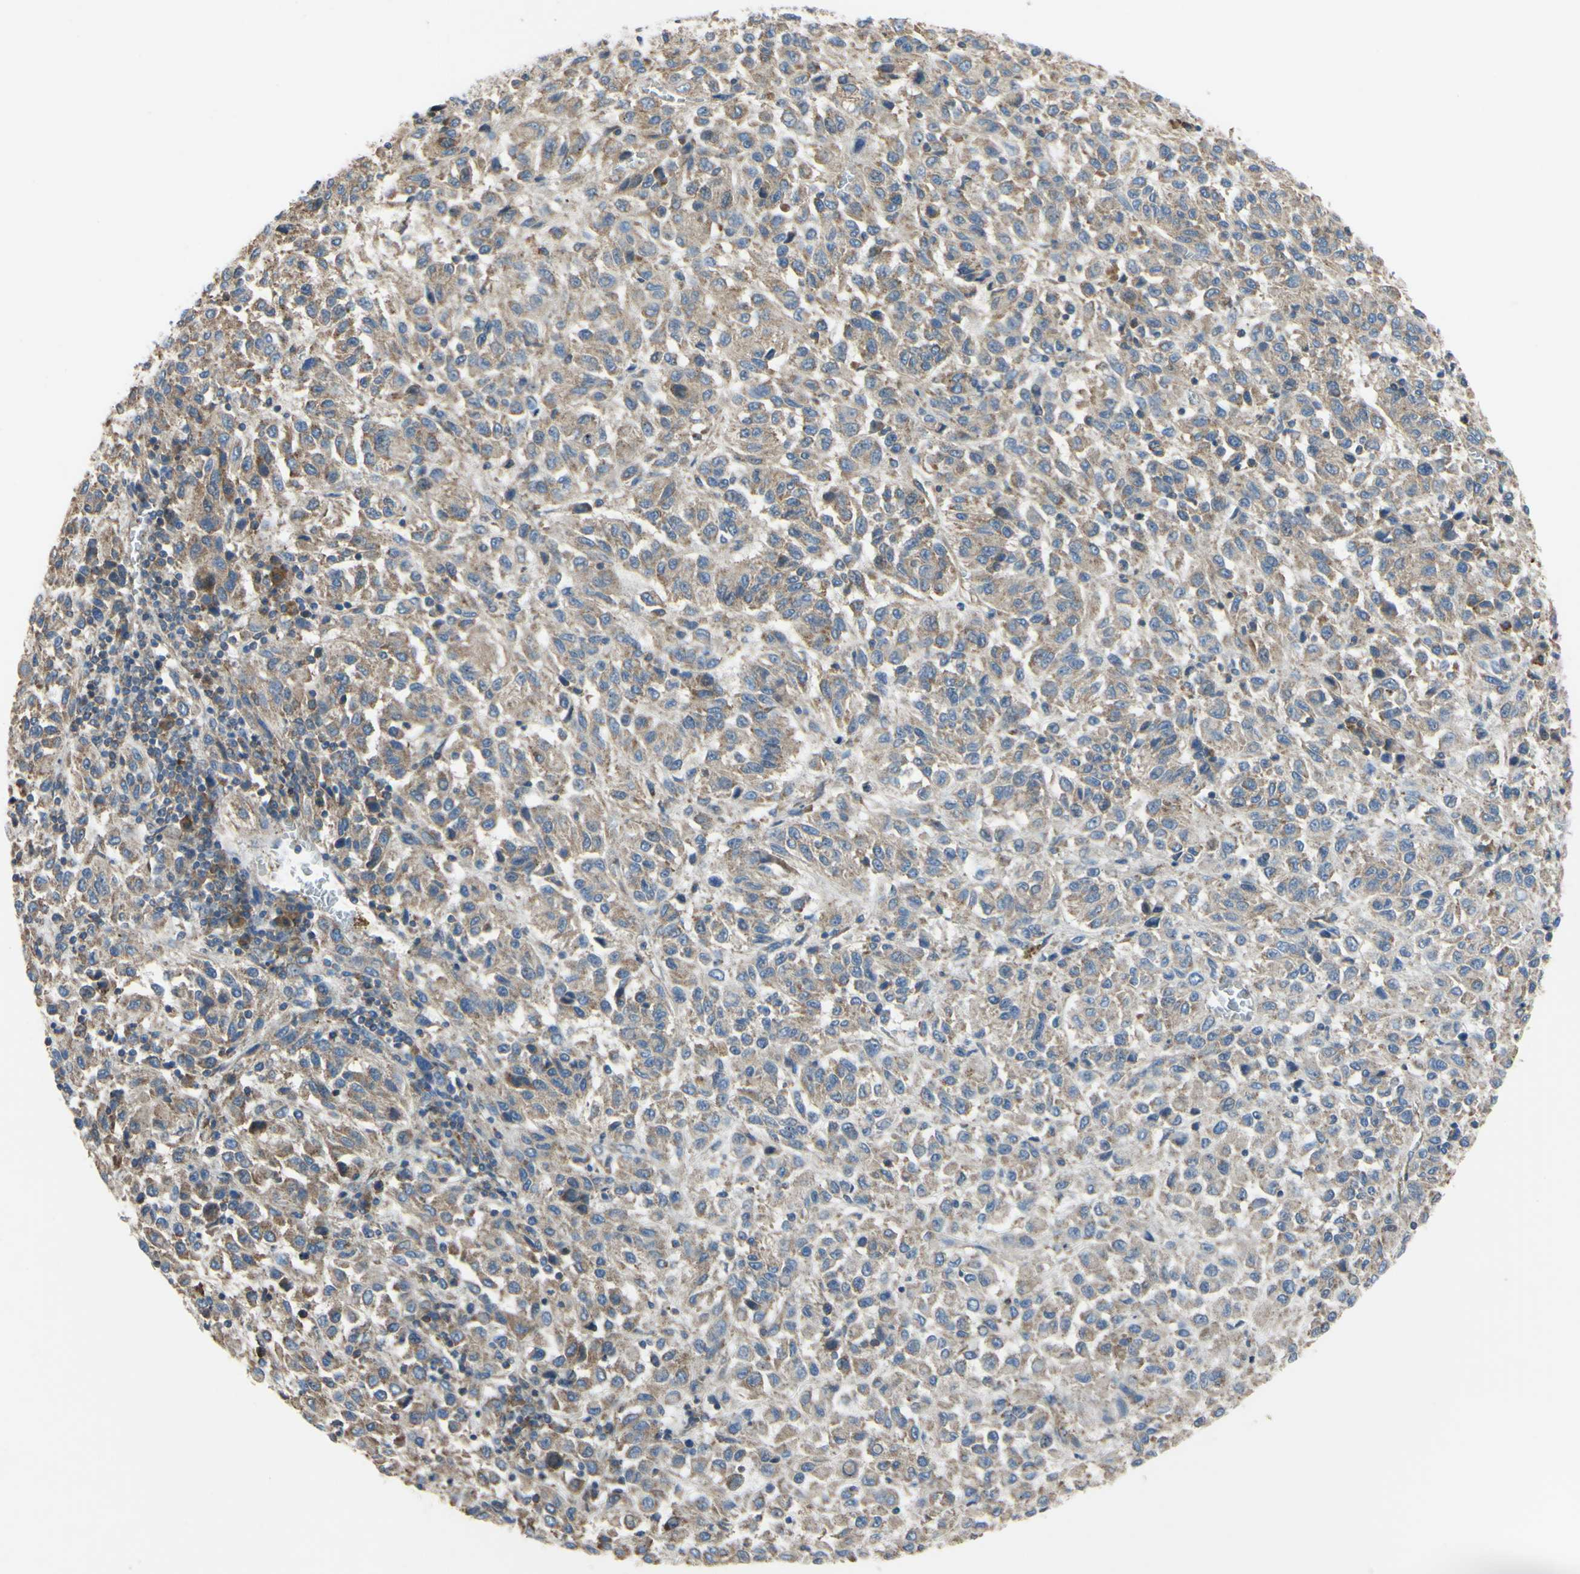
{"staining": {"intensity": "weak", "quantity": ">75%", "location": "cytoplasmic/membranous"}, "tissue": "melanoma", "cell_type": "Tumor cells", "image_type": "cancer", "snomed": [{"axis": "morphology", "description": "Malignant melanoma, Metastatic site"}, {"axis": "topography", "description": "Lung"}], "caption": "Protein staining exhibits weak cytoplasmic/membranous positivity in approximately >75% of tumor cells in malignant melanoma (metastatic site). (Brightfield microscopy of DAB IHC at high magnification).", "gene": "BECN1", "patient": {"sex": "male", "age": 64}}